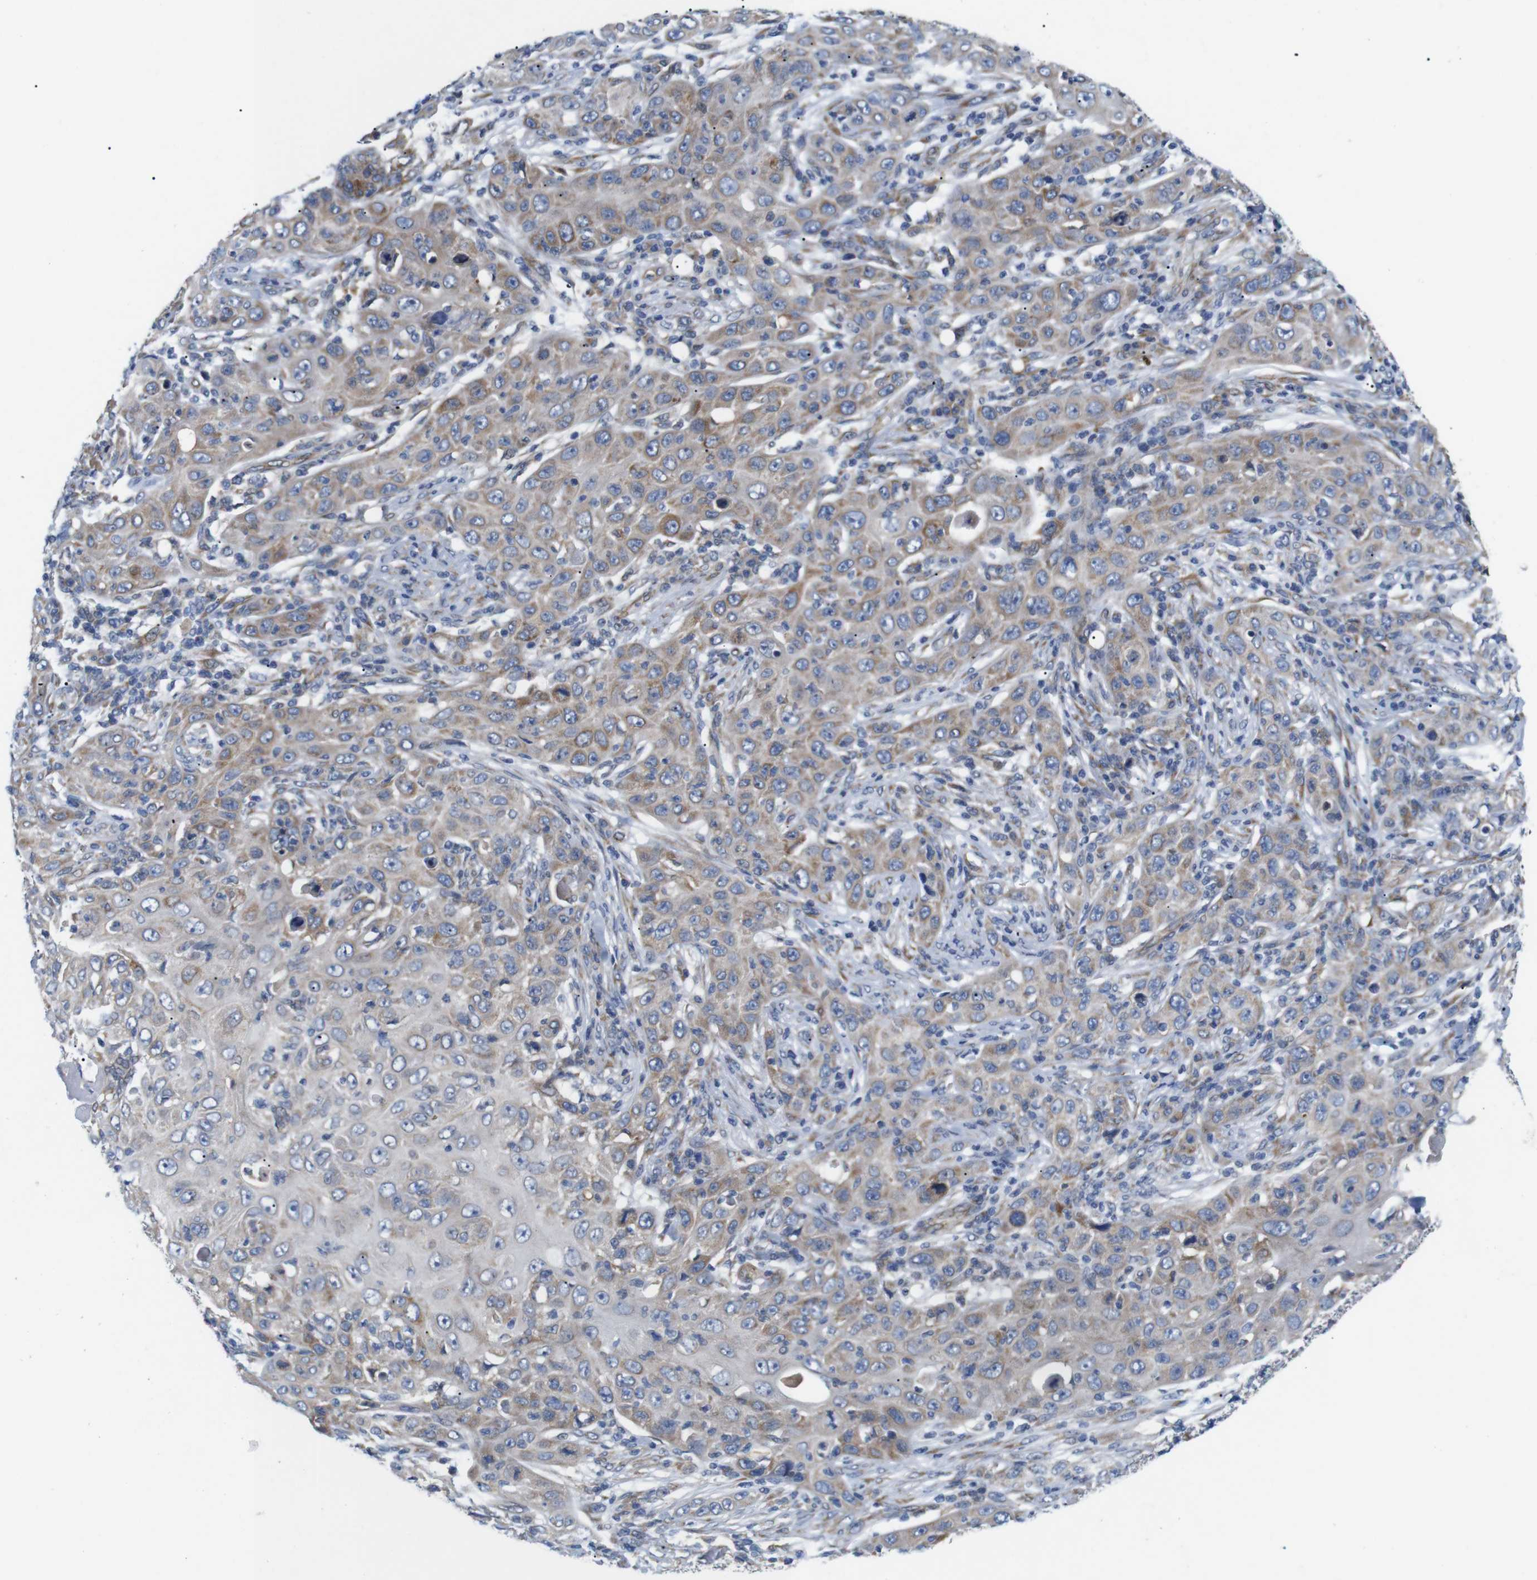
{"staining": {"intensity": "weak", "quantity": "25%-75%", "location": "cytoplasmic/membranous"}, "tissue": "skin cancer", "cell_type": "Tumor cells", "image_type": "cancer", "snomed": [{"axis": "morphology", "description": "Squamous cell carcinoma, NOS"}, {"axis": "topography", "description": "Skin"}], "caption": "This is a histology image of immunohistochemistry staining of skin cancer, which shows weak staining in the cytoplasmic/membranous of tumor cells.", "gene": "HACD3", "patient": {"sex": "female", "age": 88}}